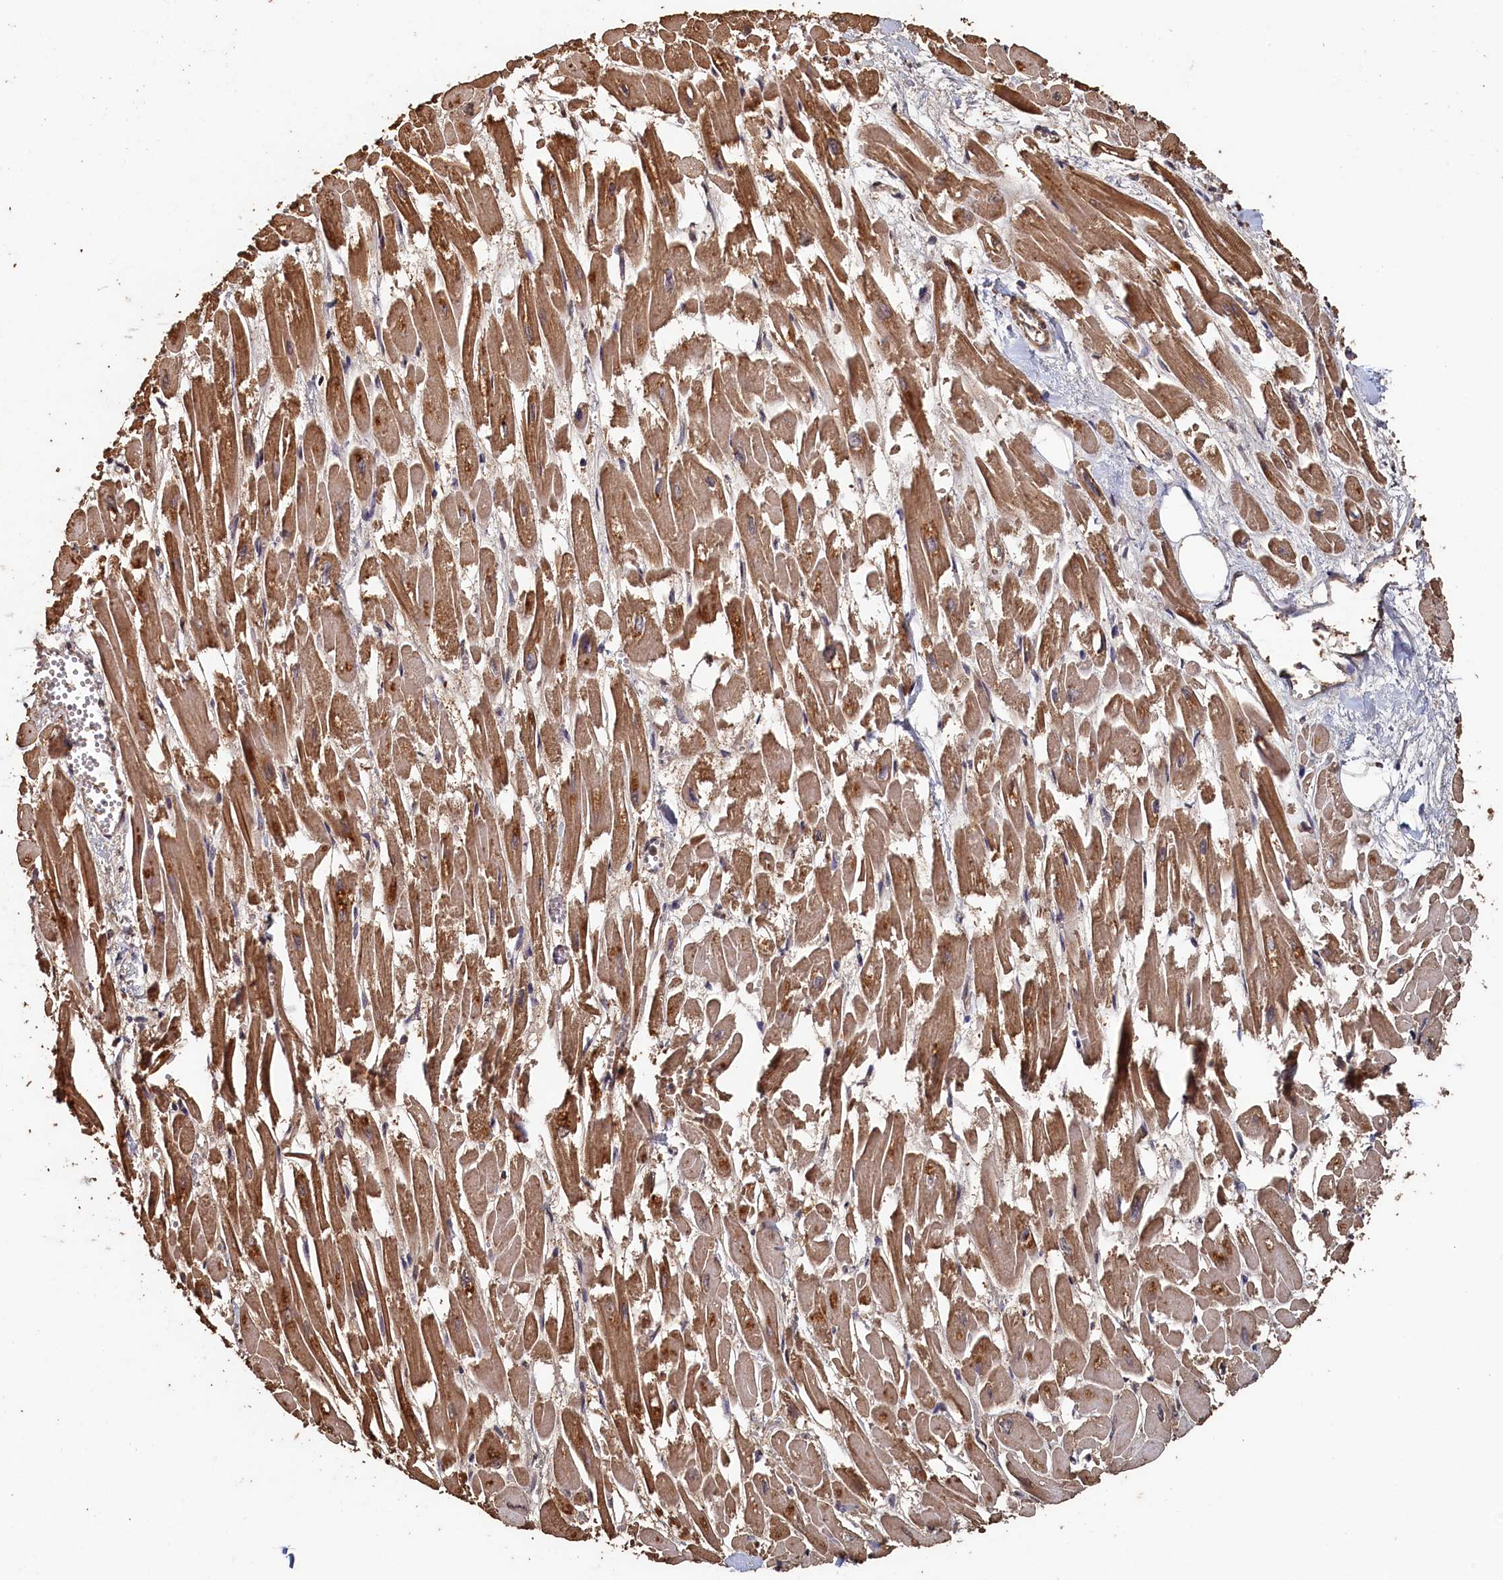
{"staining": {"intensity": "moderate", "quantity": ">75%", "location": "cytoplasmic/membranous"}, "tissue": "heart muscle", "cell_type": "Cardiomyocytes", "image_type": "normal", "snomed": [{"axis": "morphology", "description": "Normal tissue, NOS"}, {"axis": "topography", "description": "Heart"}], "caption": "Unremarkable heart muscle exhibits moderate cytoplasmic/membranous staining in about >75% of cardiomyocytes, visualized by immunohistochemistry.", "gene": "PIGN", "patient": {"sex": "male", "age": 54}}